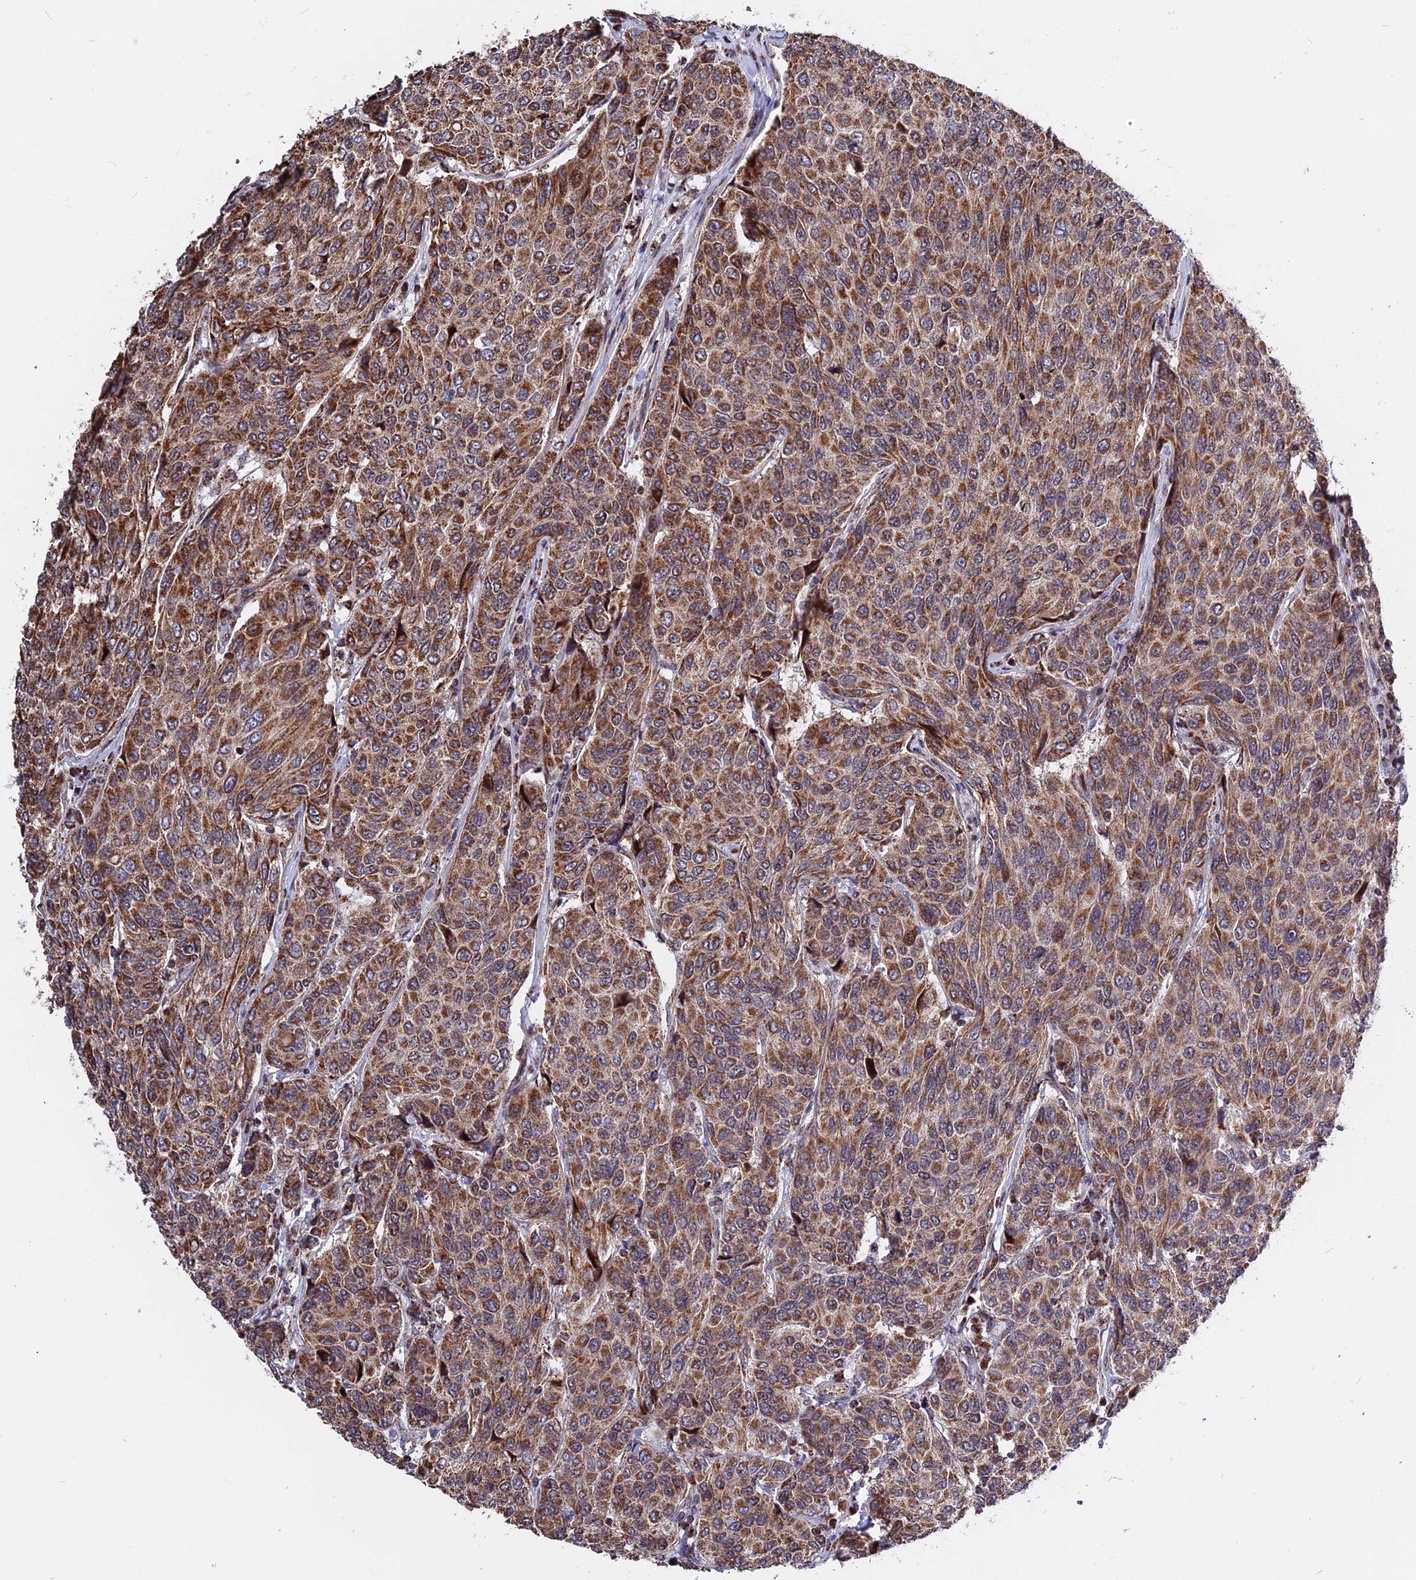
{"staining": {"intensity": "moderate", "quantity": ">75%", "location": "cytoplasmic/membranous"}, "tissue": "breast cancer", "cell_type": "Tumor cells", "image_type": "cancer", "snomed": [{"axis": "morphology", "description": "Duct carcinoma"}, {"axis": "topography", "description": "Breast"}], "caption": "The micrograph exhibits staining of breast infiltrating ductal carcinoma, revealing moderate cytoplasmic/membranous protein positivity (brown color) within tumor cells.", "gene": "FAM174C", "patient": {"sex": "female", "age": 55}}